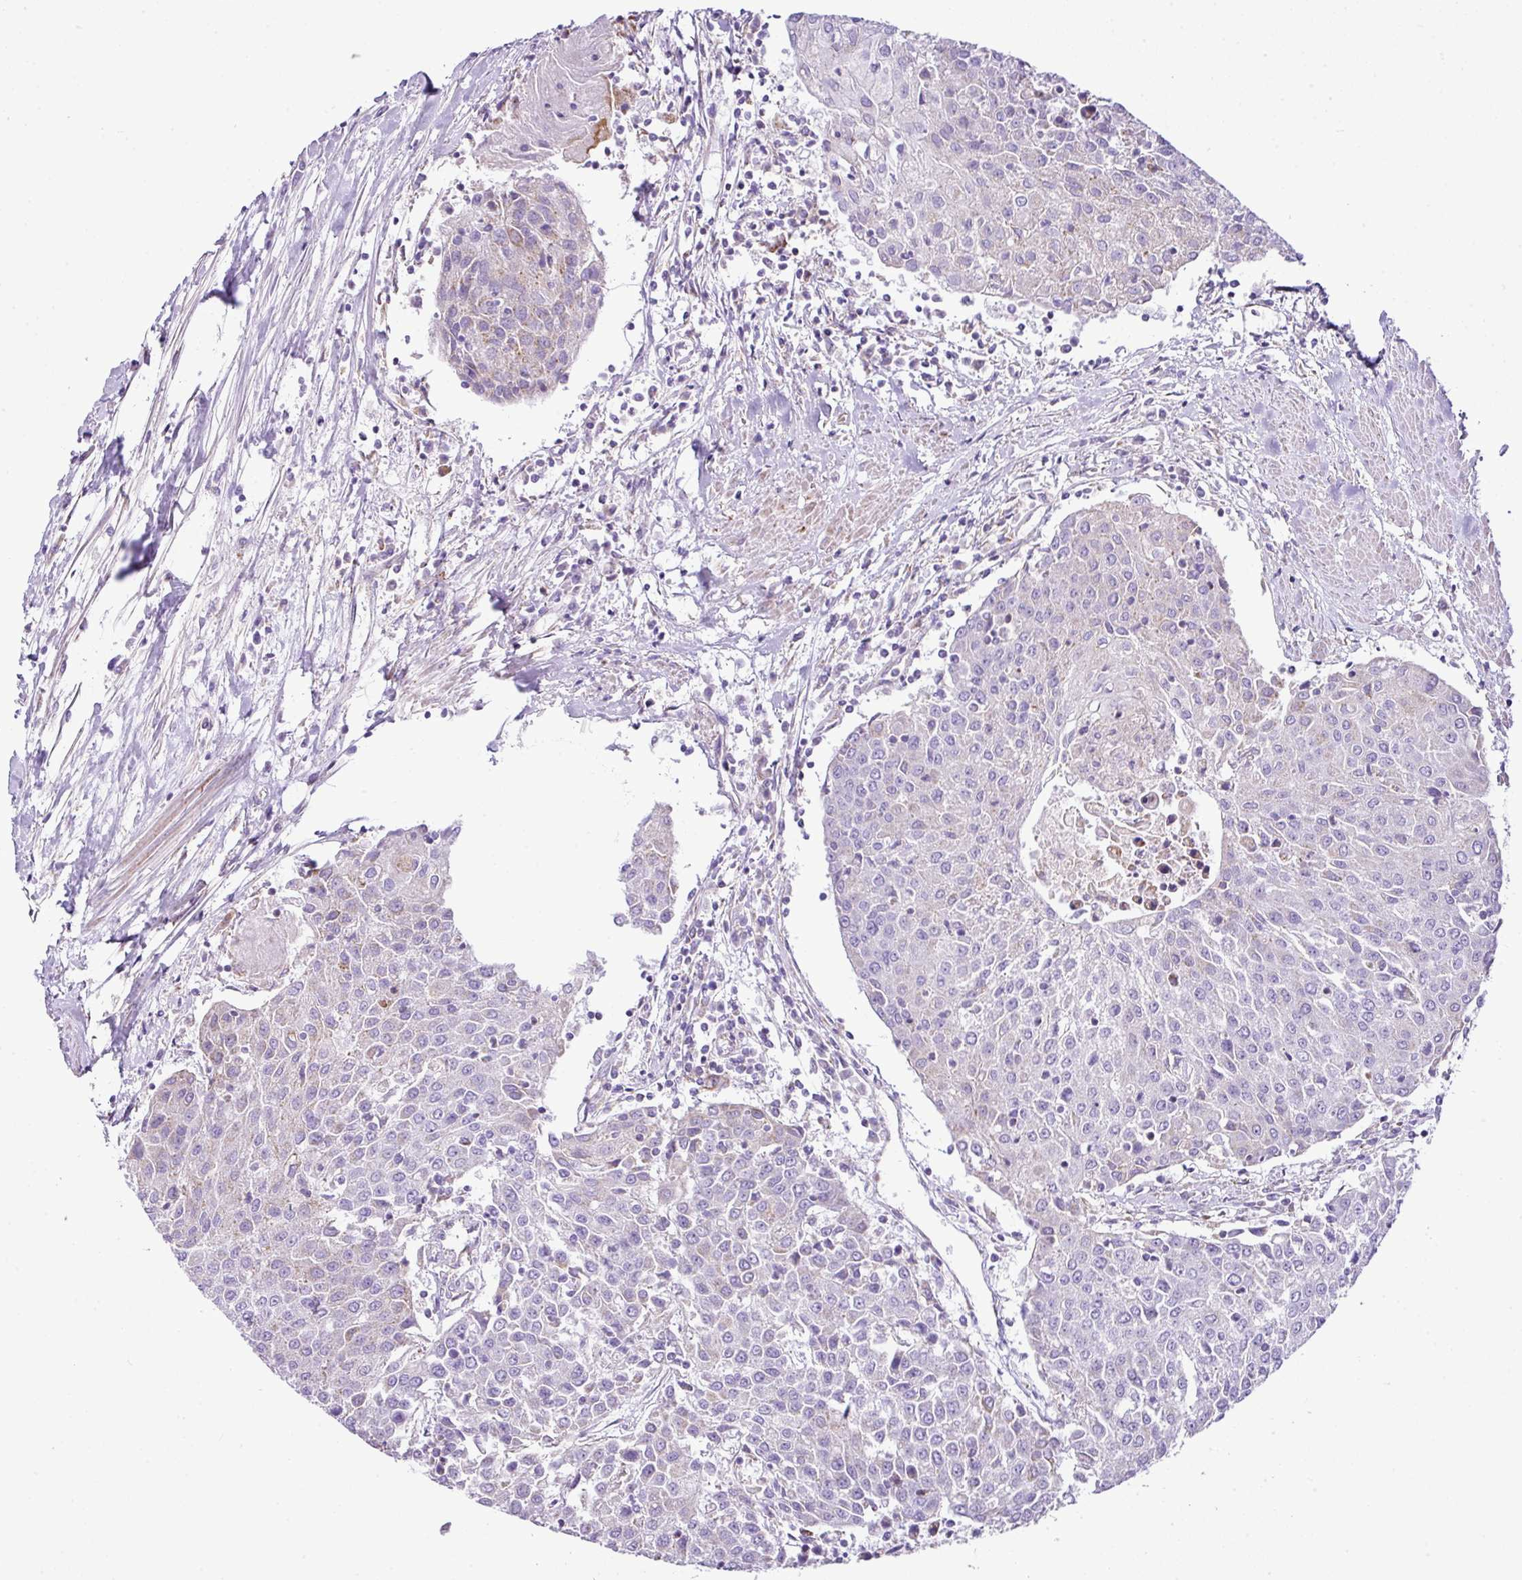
{"staining": {"intensity": "negative", "quantity": "none", "location": "none"}, "tissue": "urothelial cancer", "cell_type": "Tumor cells", "image_type": "cancer", "snomed": [{"axis": "morphology", "description": "Urothelial carcinoma, High grade"}, {"axis": "topography", "description": "Urinary bladder"}], "caption": "The micrograph shows no significant expression in tumor cells of urothelial cancer.", "gene": "PGAP4", "patient": {"sex": "female", "age": 85}}